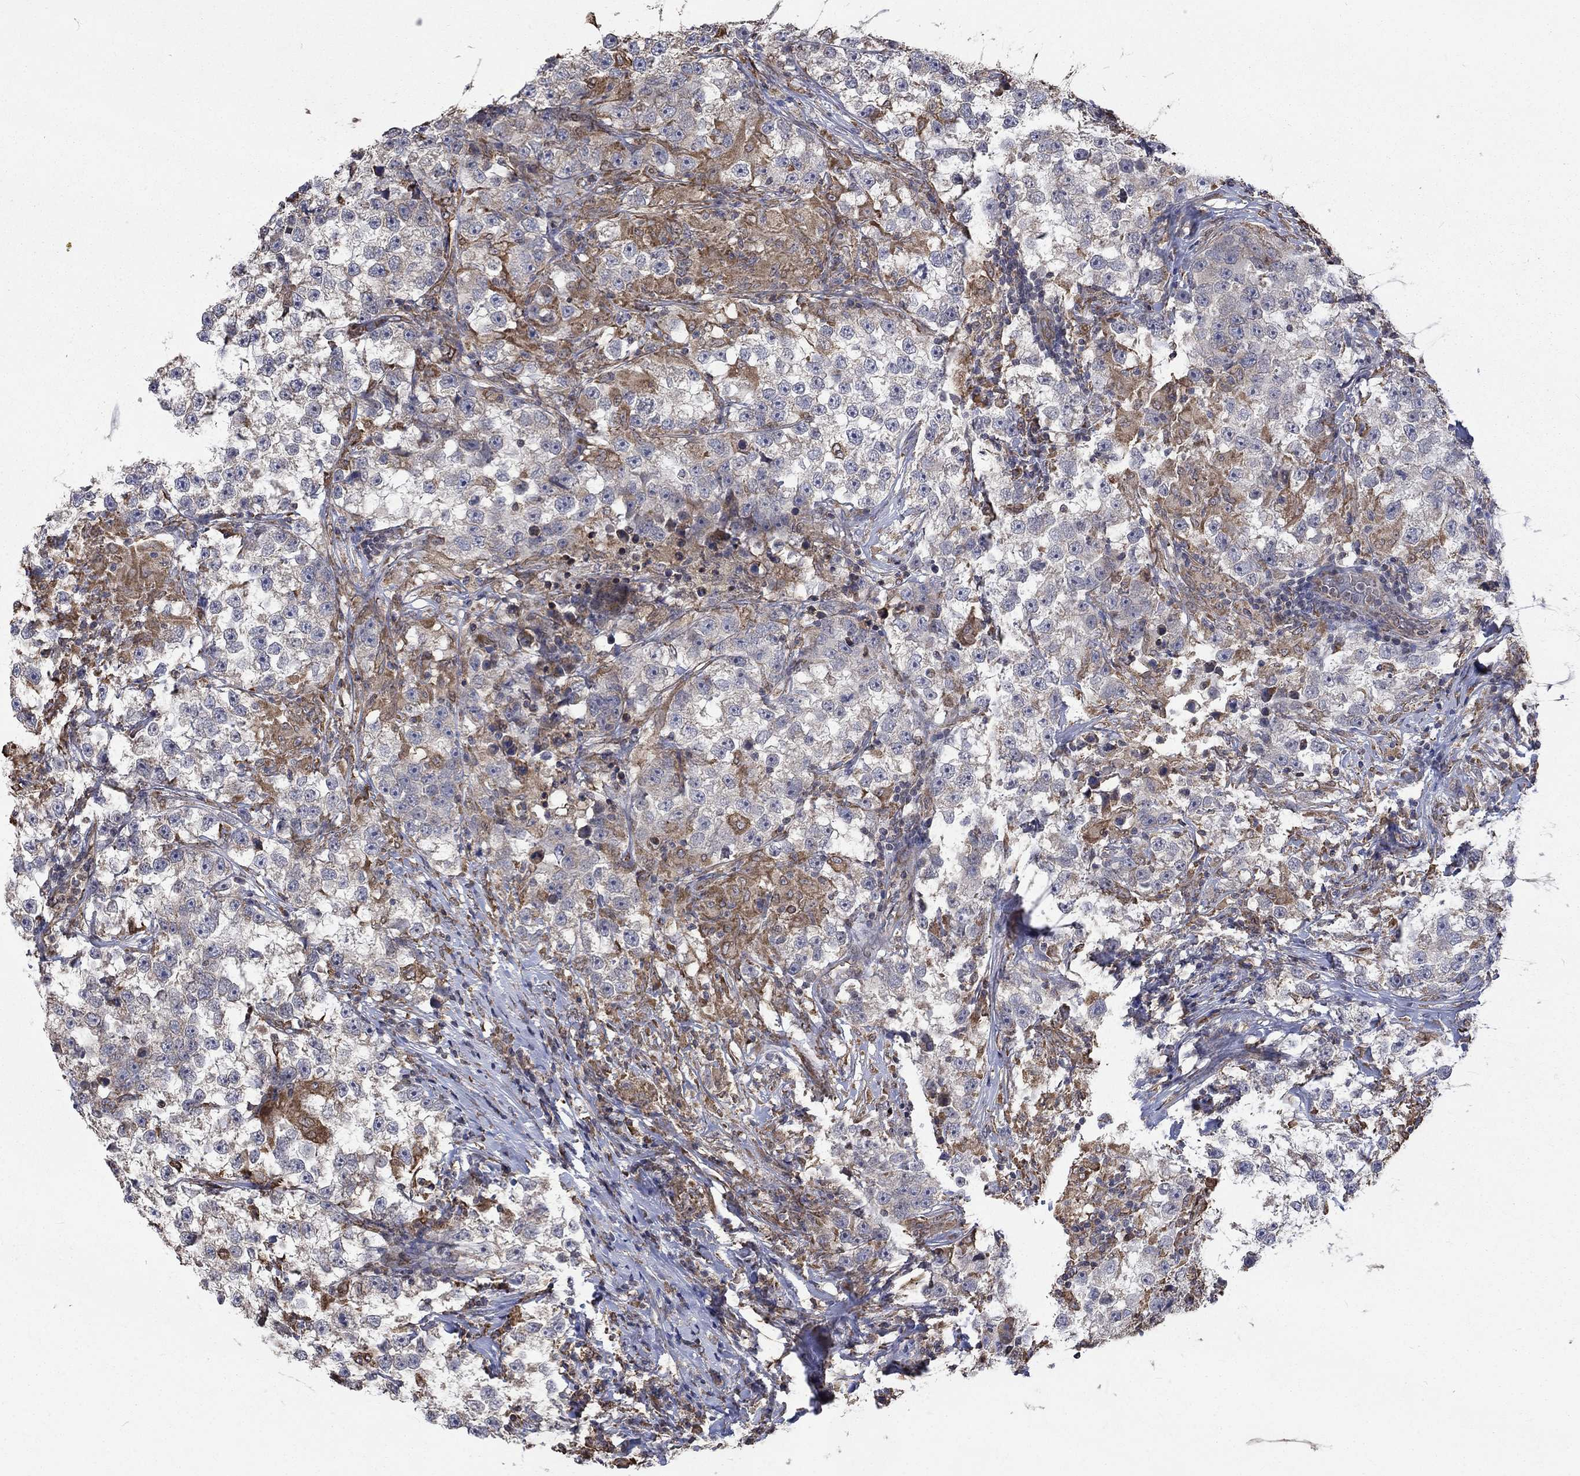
{"staining": {"intensity": "negative", "quantity": "none", "location": "none"}, "tissue": "testis cancer", "cell_type": "Tumor cells", "image_type": "cancer", "snomed": [{"axis": "morphology", "description": "Seminoma, NOS"}, {"axis": "topography", "description": "Testis"}], "caption": "Tumor cells show no significant protein expression in seminoma (testis). (DAB (3,3'-diaminobenzidine) immunohistochemistry, high magnification).", "gene": "ESRRA", "patient": {"sex": "male", "age": 46}}